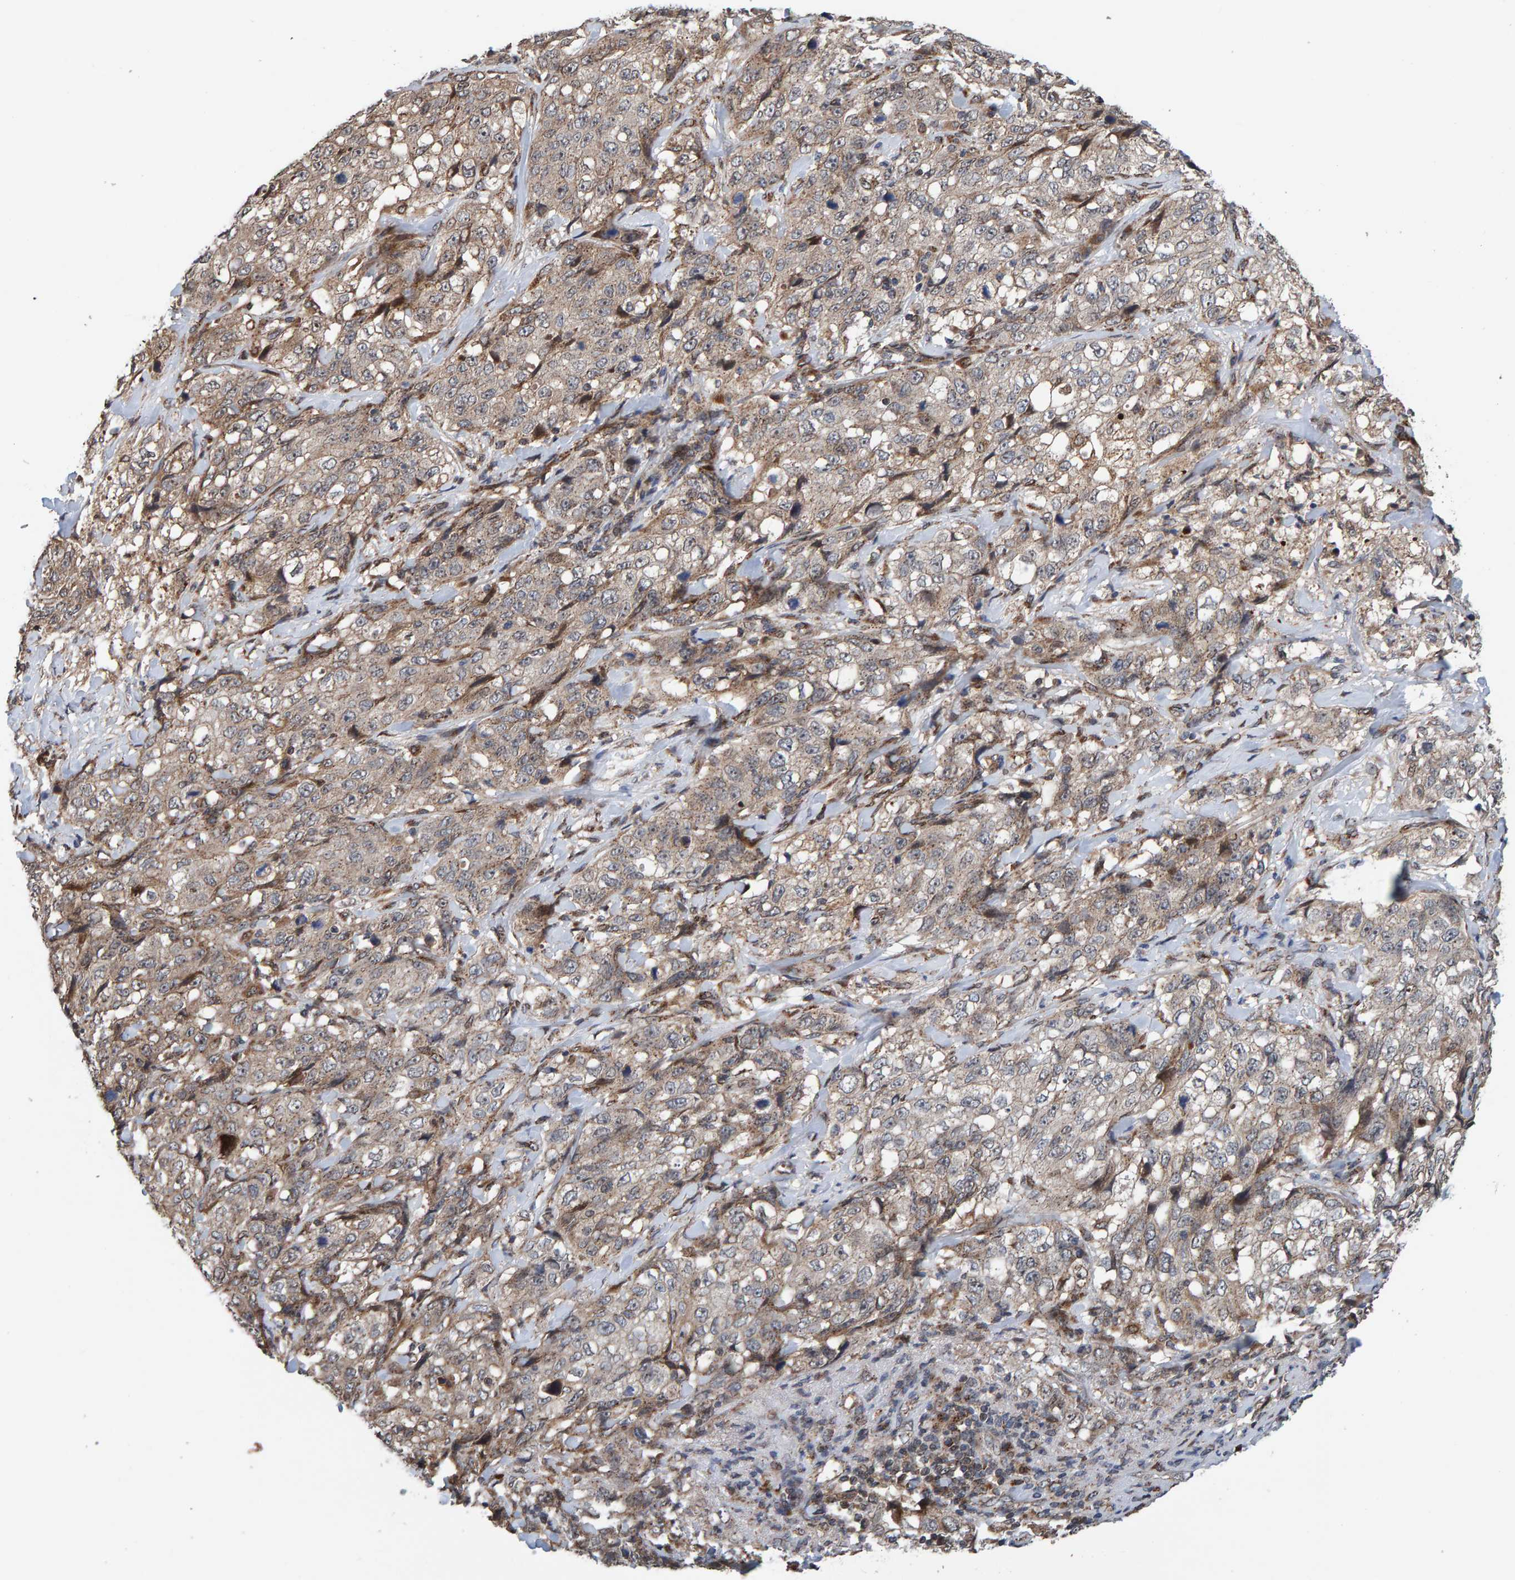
{"staining": {"intensity": "weak", "quantity": "25%-75%", "location": "cytoplasmic/membranous"}, "tissue": "stomach cancer", "cell_type": "Tumor cells", "image_type": "cancer", "snomed": [{"axis": "morphology", "description": "Adenocarcinoma, NOS"}, {"axis": "topography", "description": "Stomach"}], "caption": "High-magnification brightfield microscopy of stomach cancer stained with DAB (3,3'-diaminobenzidine) (brown) and counterstained with hematoxylin (blue). tumor cells exhibit weak cytoplasmic/membranous staining is present in approximately25%-75% of cells. (DAB (3,3'-diaminobenzidine) IHC, brown staining for protein, blue staining for nuclei).", "gene": "CCDC25", "patient": {"sex": "male", "age": 48}}